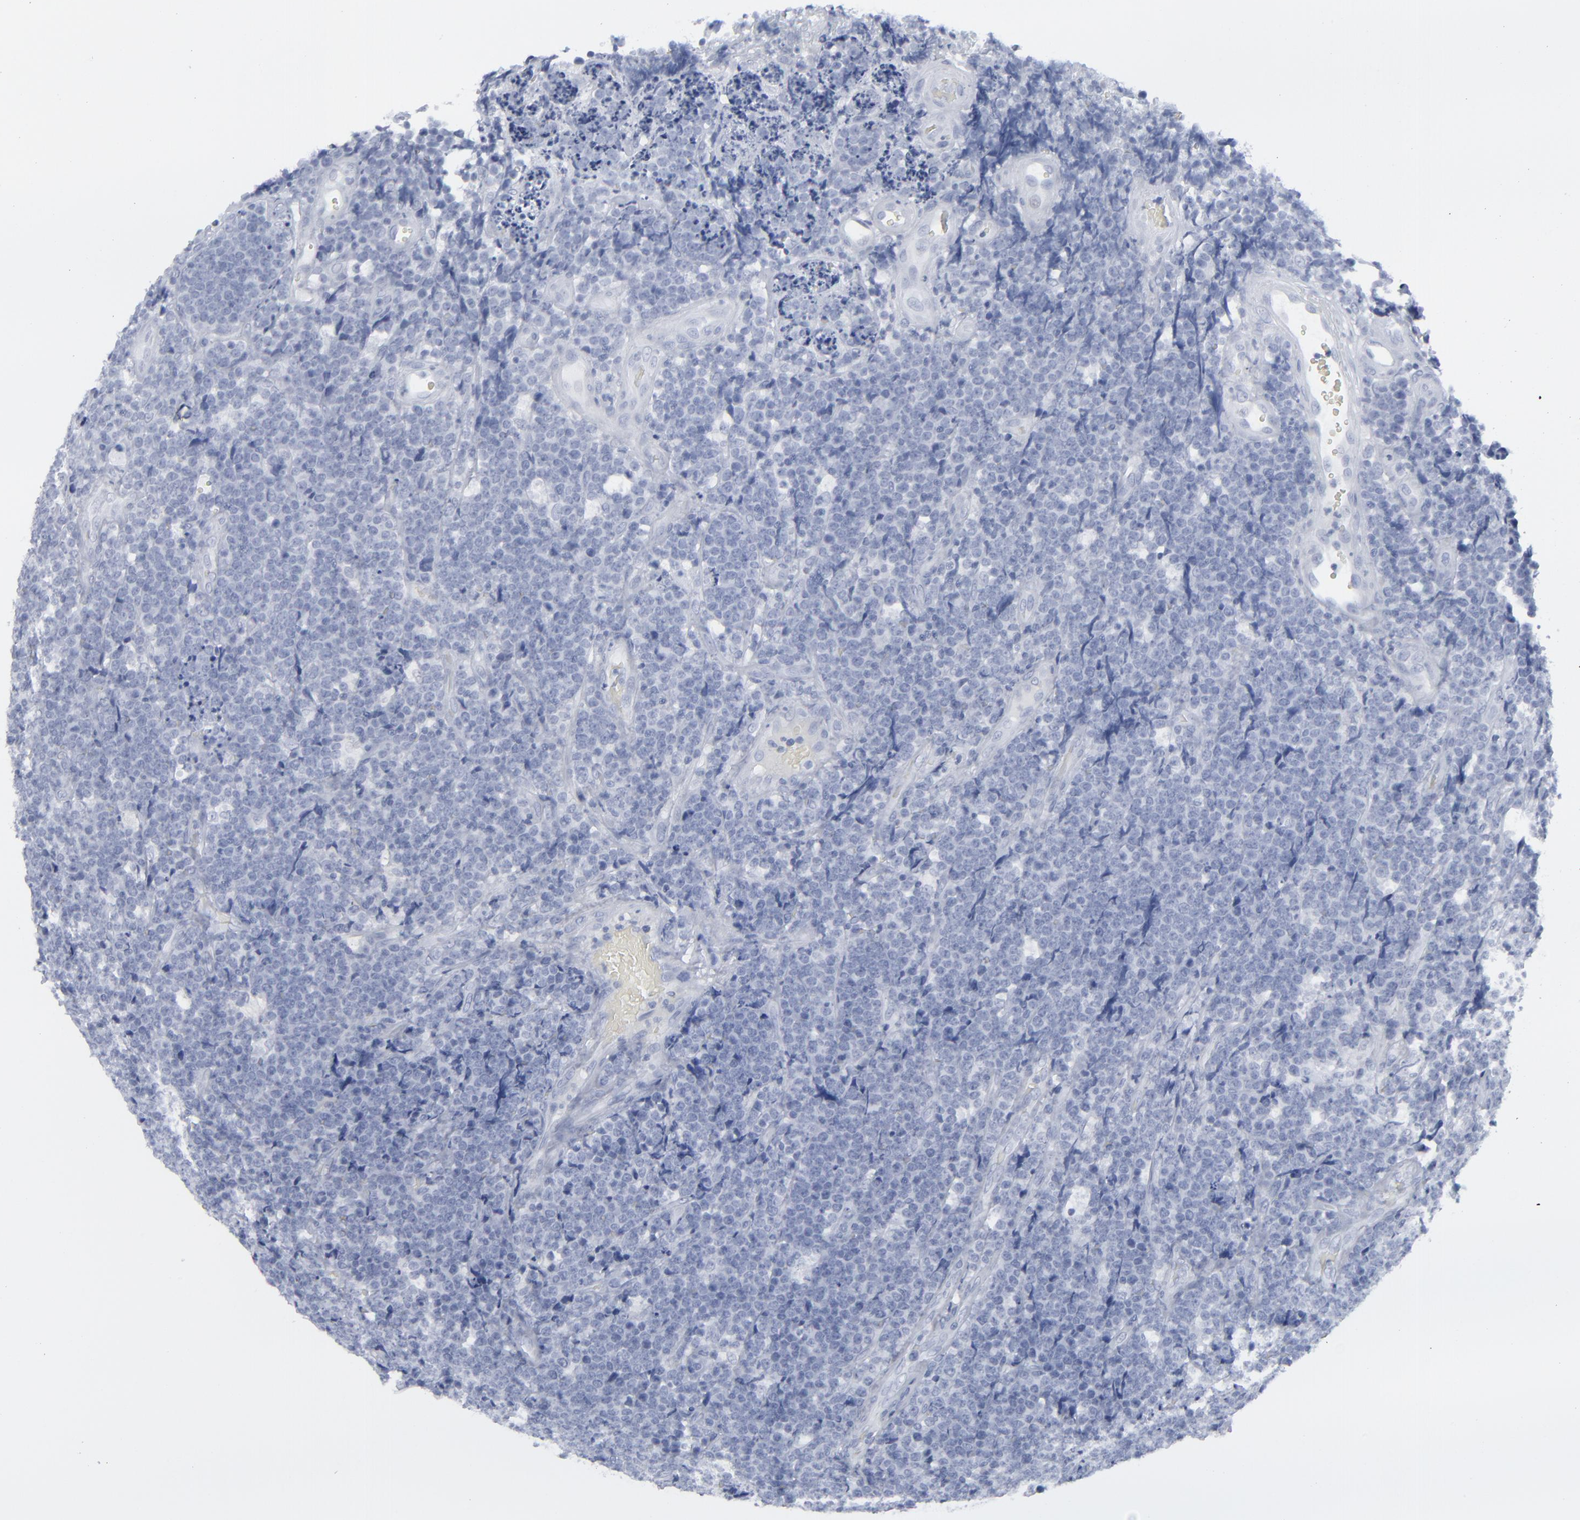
{"staining": {"intensity": "negative", "quantity": "none", "location": "none"}, "tissue": "lymphoma", "cell_type": "Tumor cells", "image_type": "cancer", "snomed": [{"axis": "morphology", "description": "Malignant lymphoma, non-Hodgkin's type, High grade"}, {"axis": "topography", "description": "Small intestine"}, {"axis": "topography", "description": "Colon"}], "caption": "A high-resolution histopathology image shows immunohistochemistry staining of lymphoma, which demonstrates no significant staining in tumor cells.", "gene": "MSLN", "patient": {"sex": "male", "age": 8}}